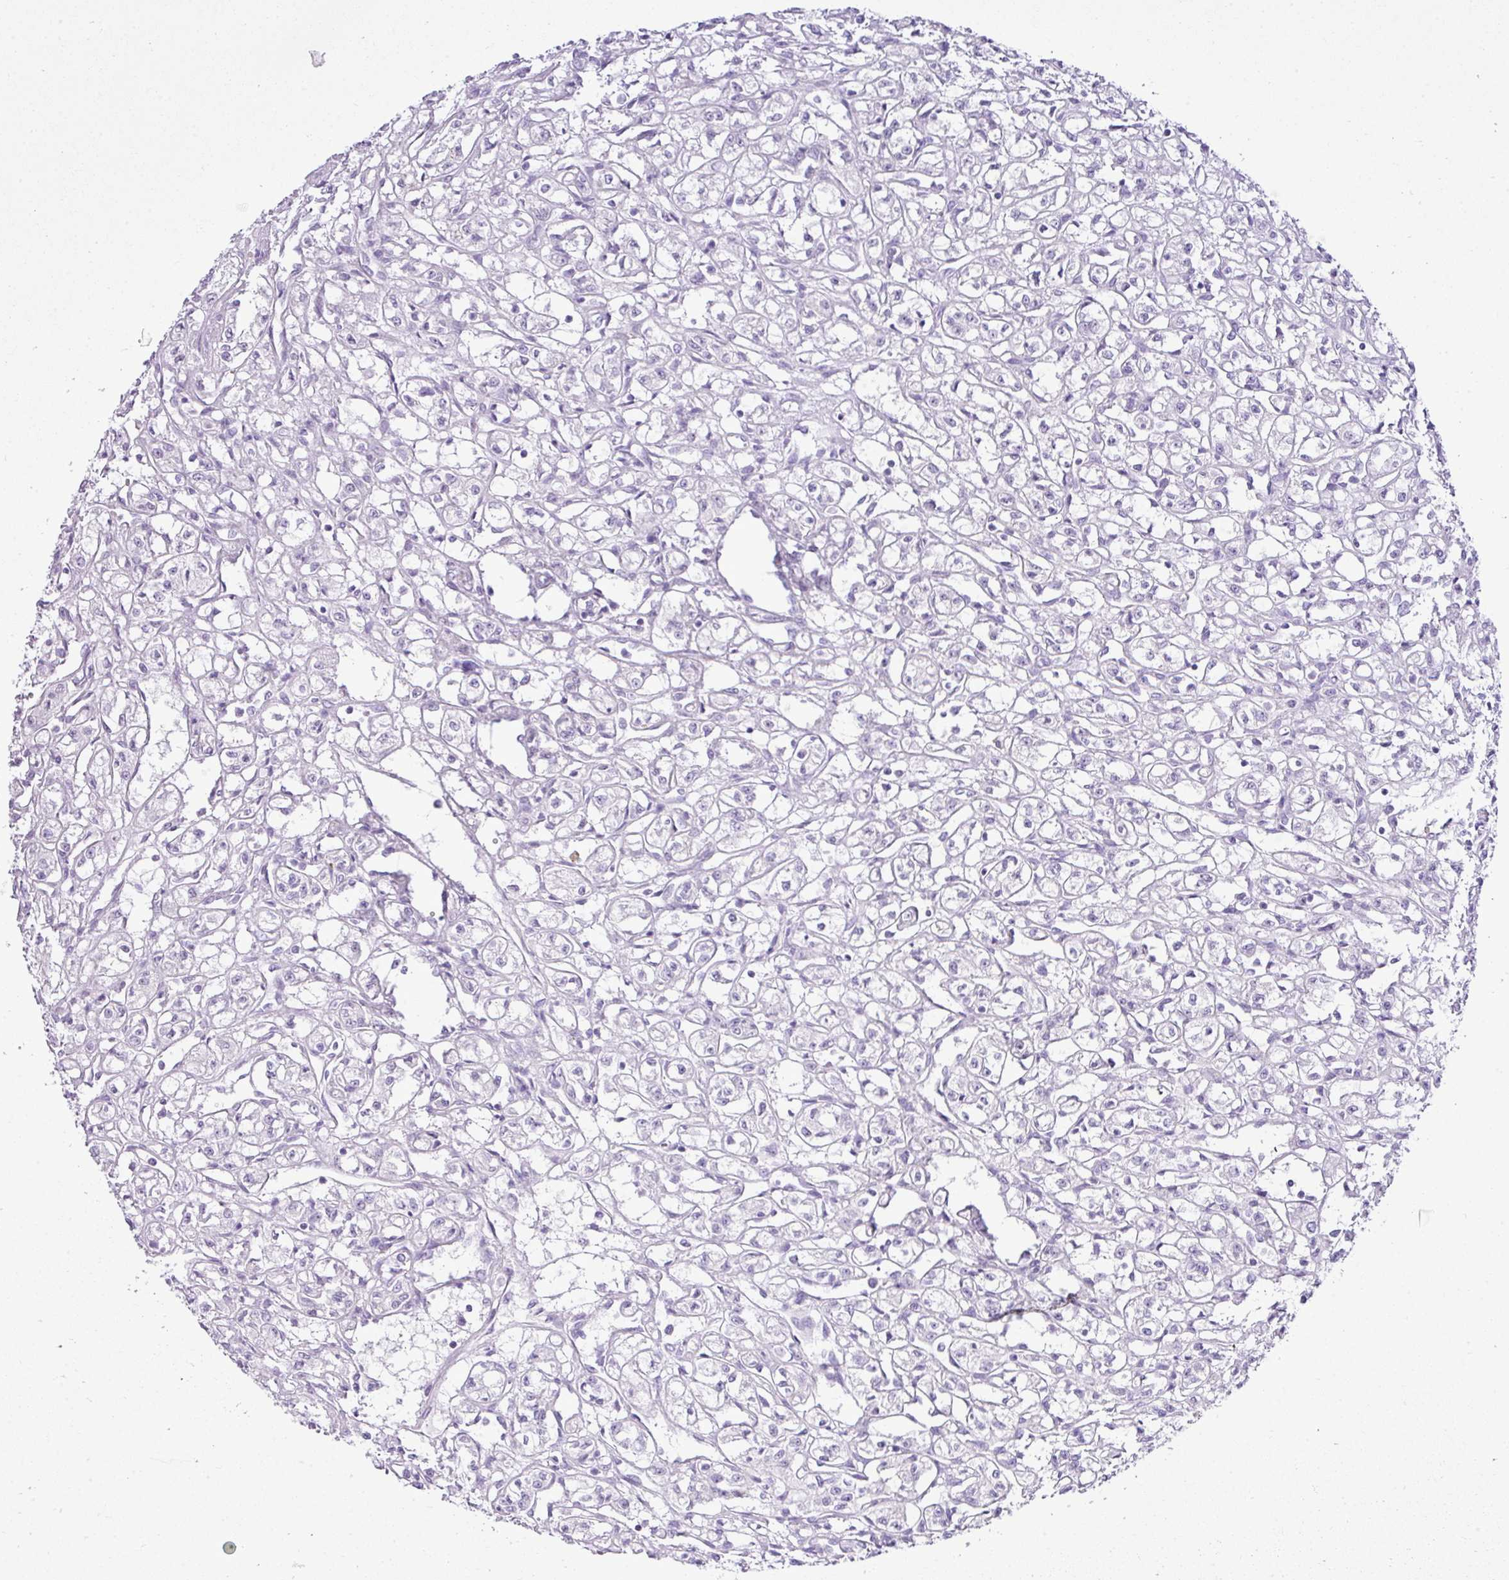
{"staining": {"intensity": "negative", "quantity": "none", "location": "none"}, "tissue": "renal cancer", "cell_type": "Tumor cells", "image_type": "cancer", "snomed": [{"axis": "morphology", "description": "Adenocarcinoma, NOS"}, {"axis": "topography", "description": "Kidney"}], "caption": "IHC of renal cancer (adenocarcinoma) displays no staining in tumor cells. The staining was performed using DAB (3,3'-diaminobenzidine) to visualize the protein expression in brown, while the nuclei were stained in blue with hematoxylin (Magnification: 20x).", "gene": "ELOA2", "patient": {"sex": "male", "age": 56}}